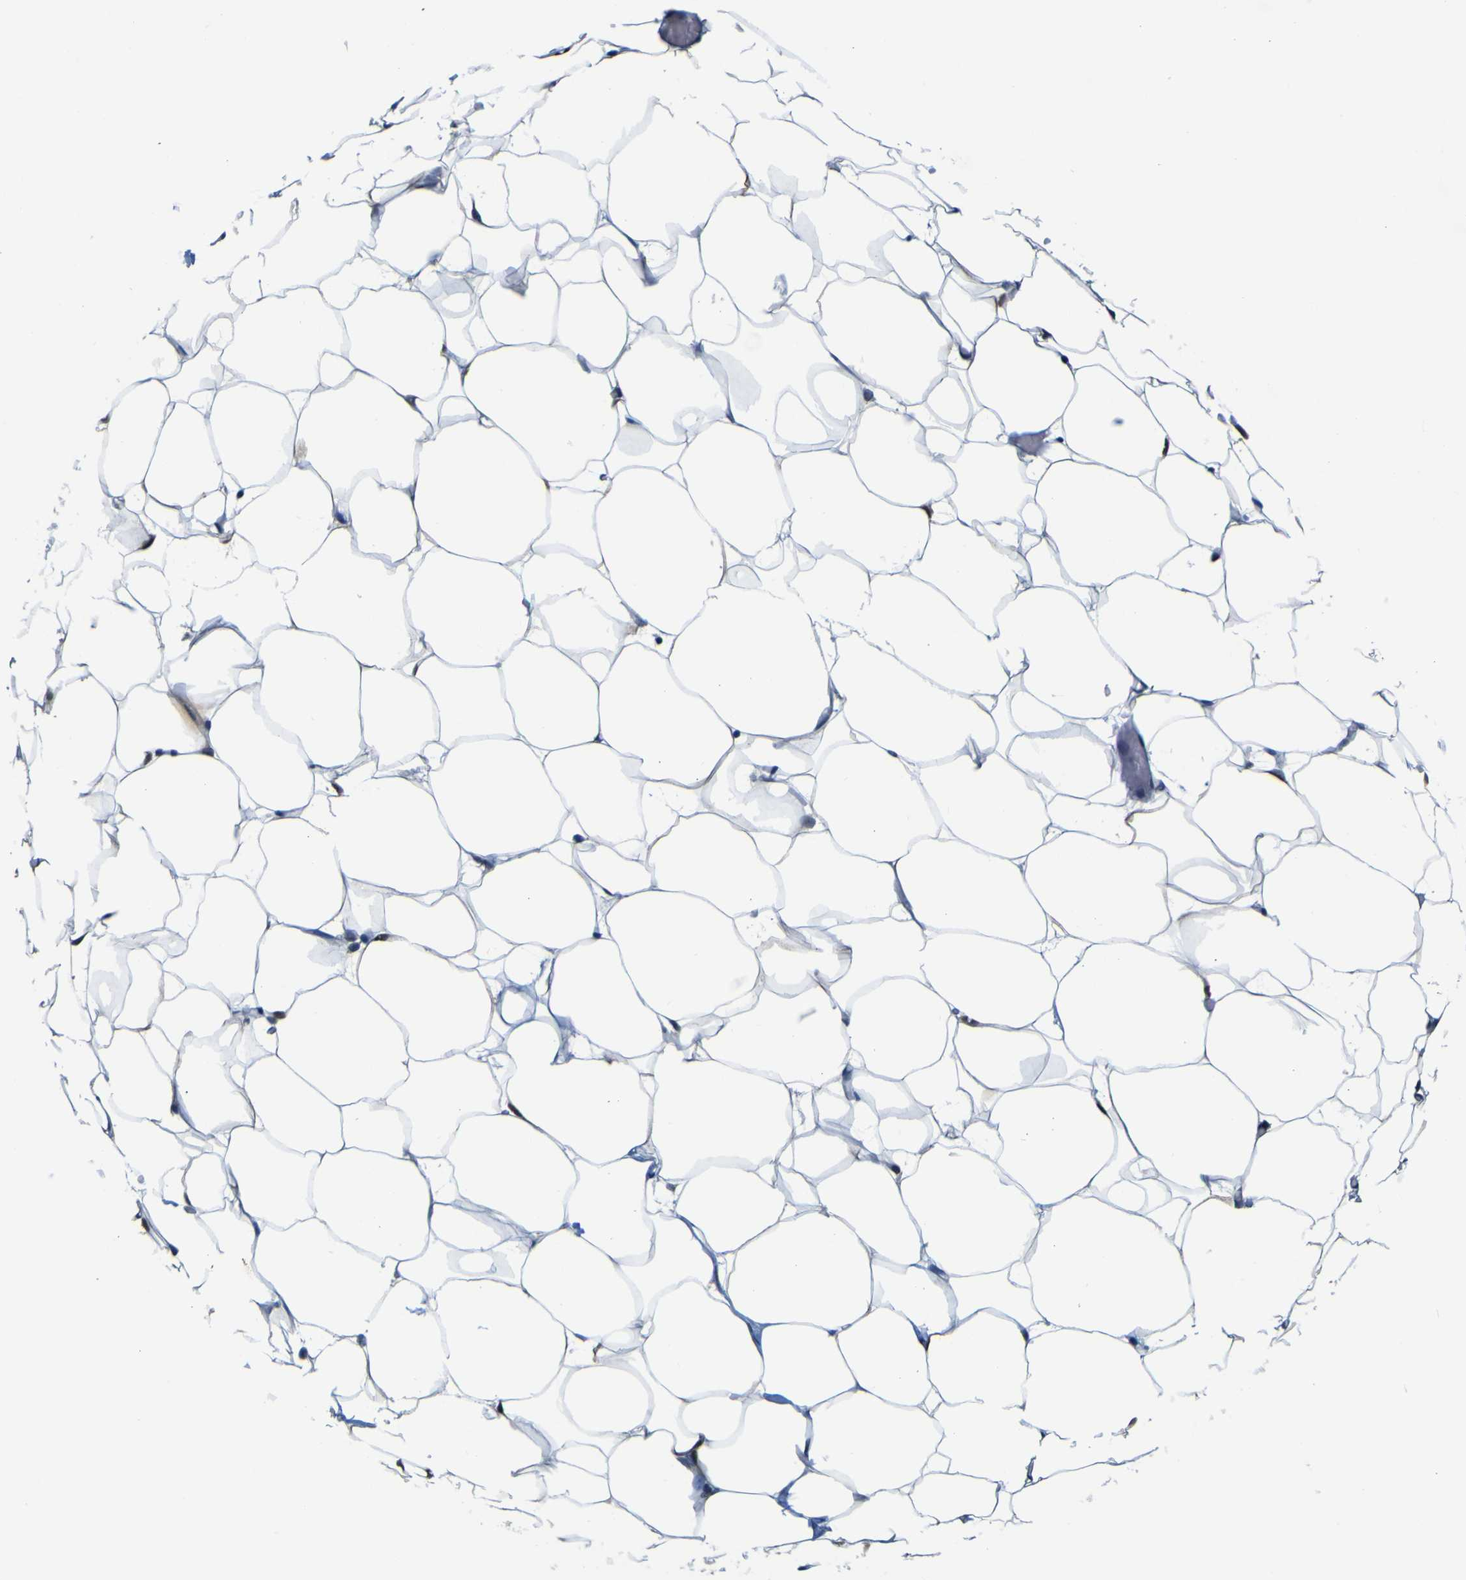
{"staining": {"intensity": "negative", "quantity": "none", "location": "none"}, "tissue": "adipose tissue", "cell_type": "Adipocytes", "image_type": "normal", "snomed": [{"axis": "morphology", "description": "Normal tissue, NOS"}, {"axis": "topography", "description": "Breast"}, {"axis": "topography", "description": "Adipose tissue"}], "caption": "The IHC micrograph has no significant staining in adipocytes of adipose tissue. Brightfield microscopy of immunohistochemistry (IHC) stained with DAB (3,3'-diaminobenzidine) (brown) and hematoxylin (blue), captured at high magnification.", "gene": "CUL4B", "patient": {"sex": "female", "age": 25}}